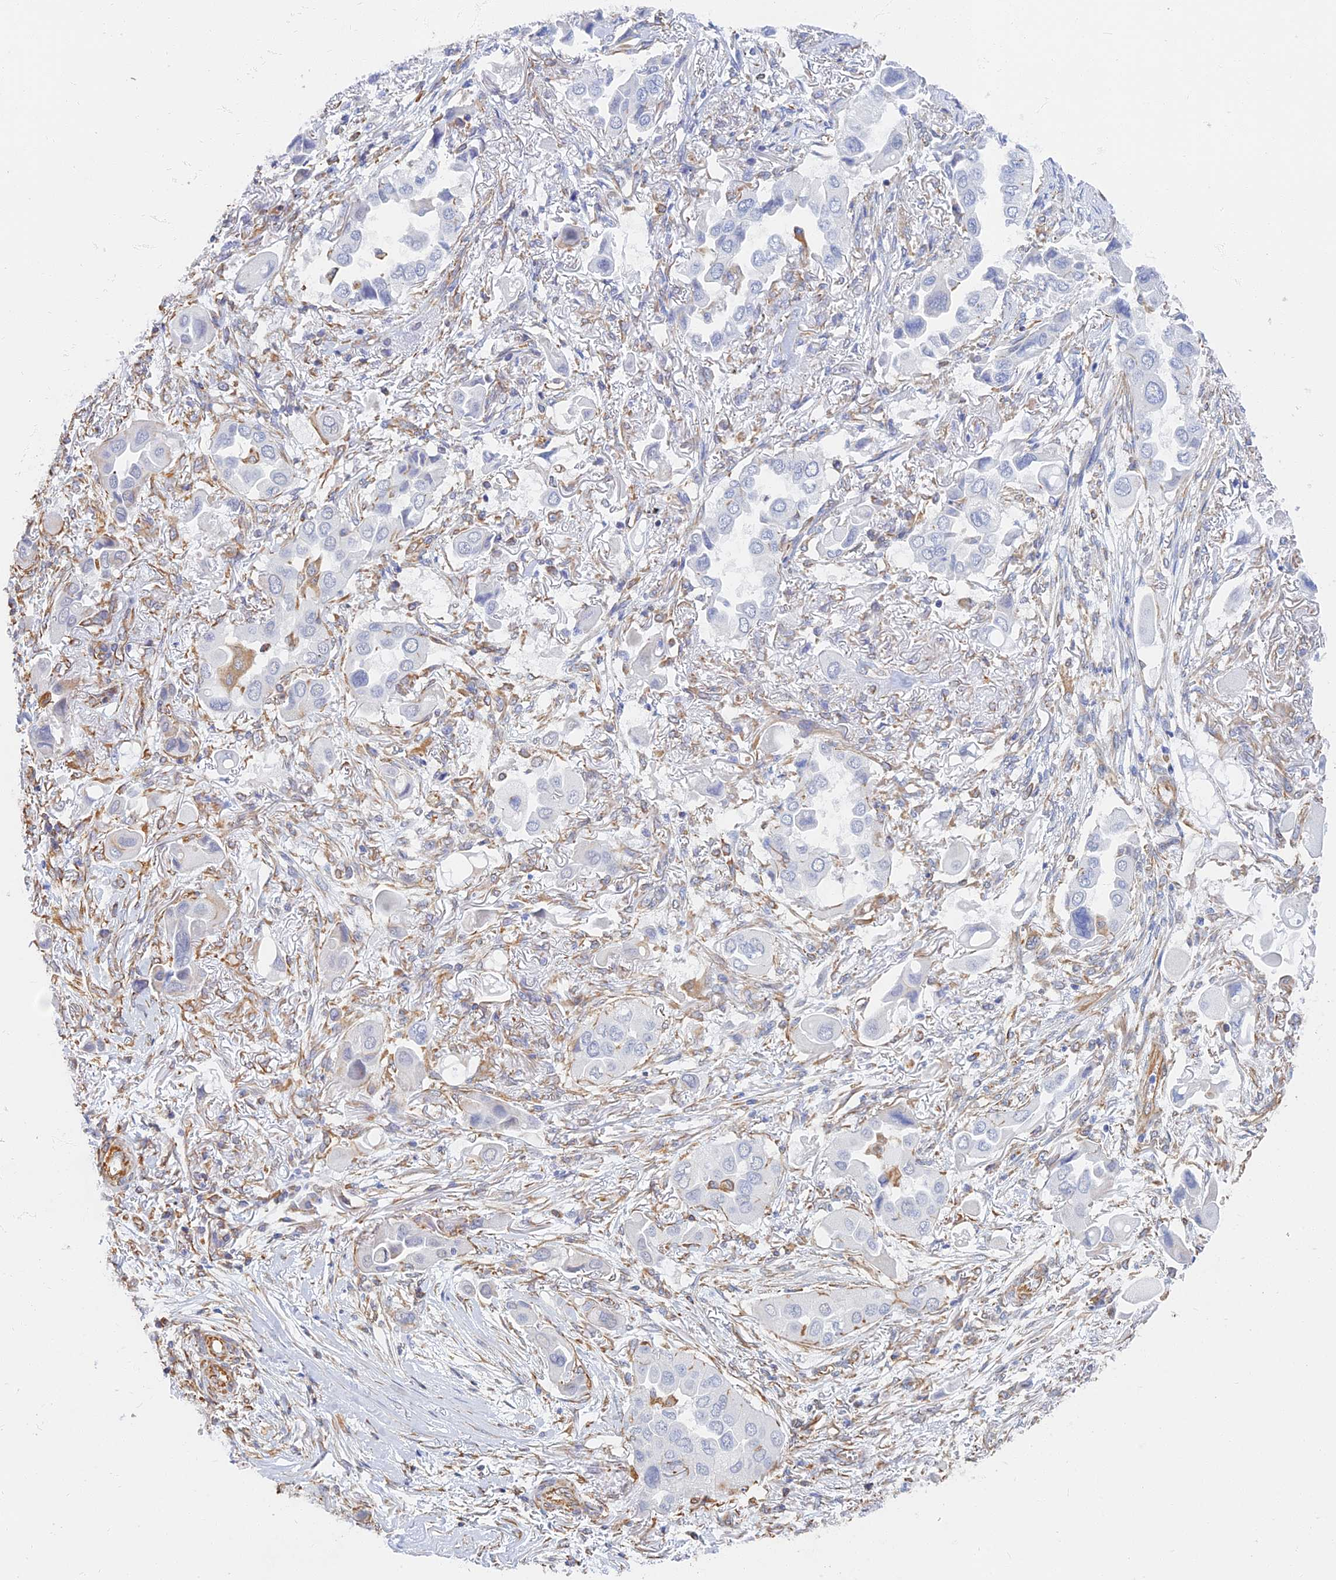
{"staining": {"intensity": "negative", "quantity": "none", "location": "none"}, "tissue": "lung cancer", "cell_type": "Tumor cells", "image_type": "cancer", "snomed": [{"axis": "morphology", "description": "Adenocarcinoma, NOS"}, {"axis": "topography", "description": "Lung"}], "caption": "Histopathology image shows no protein expression in tumor cells of lung cancer tissue.", "gene": "RMC1", "patient": {"sex": "female", "age": 76}}